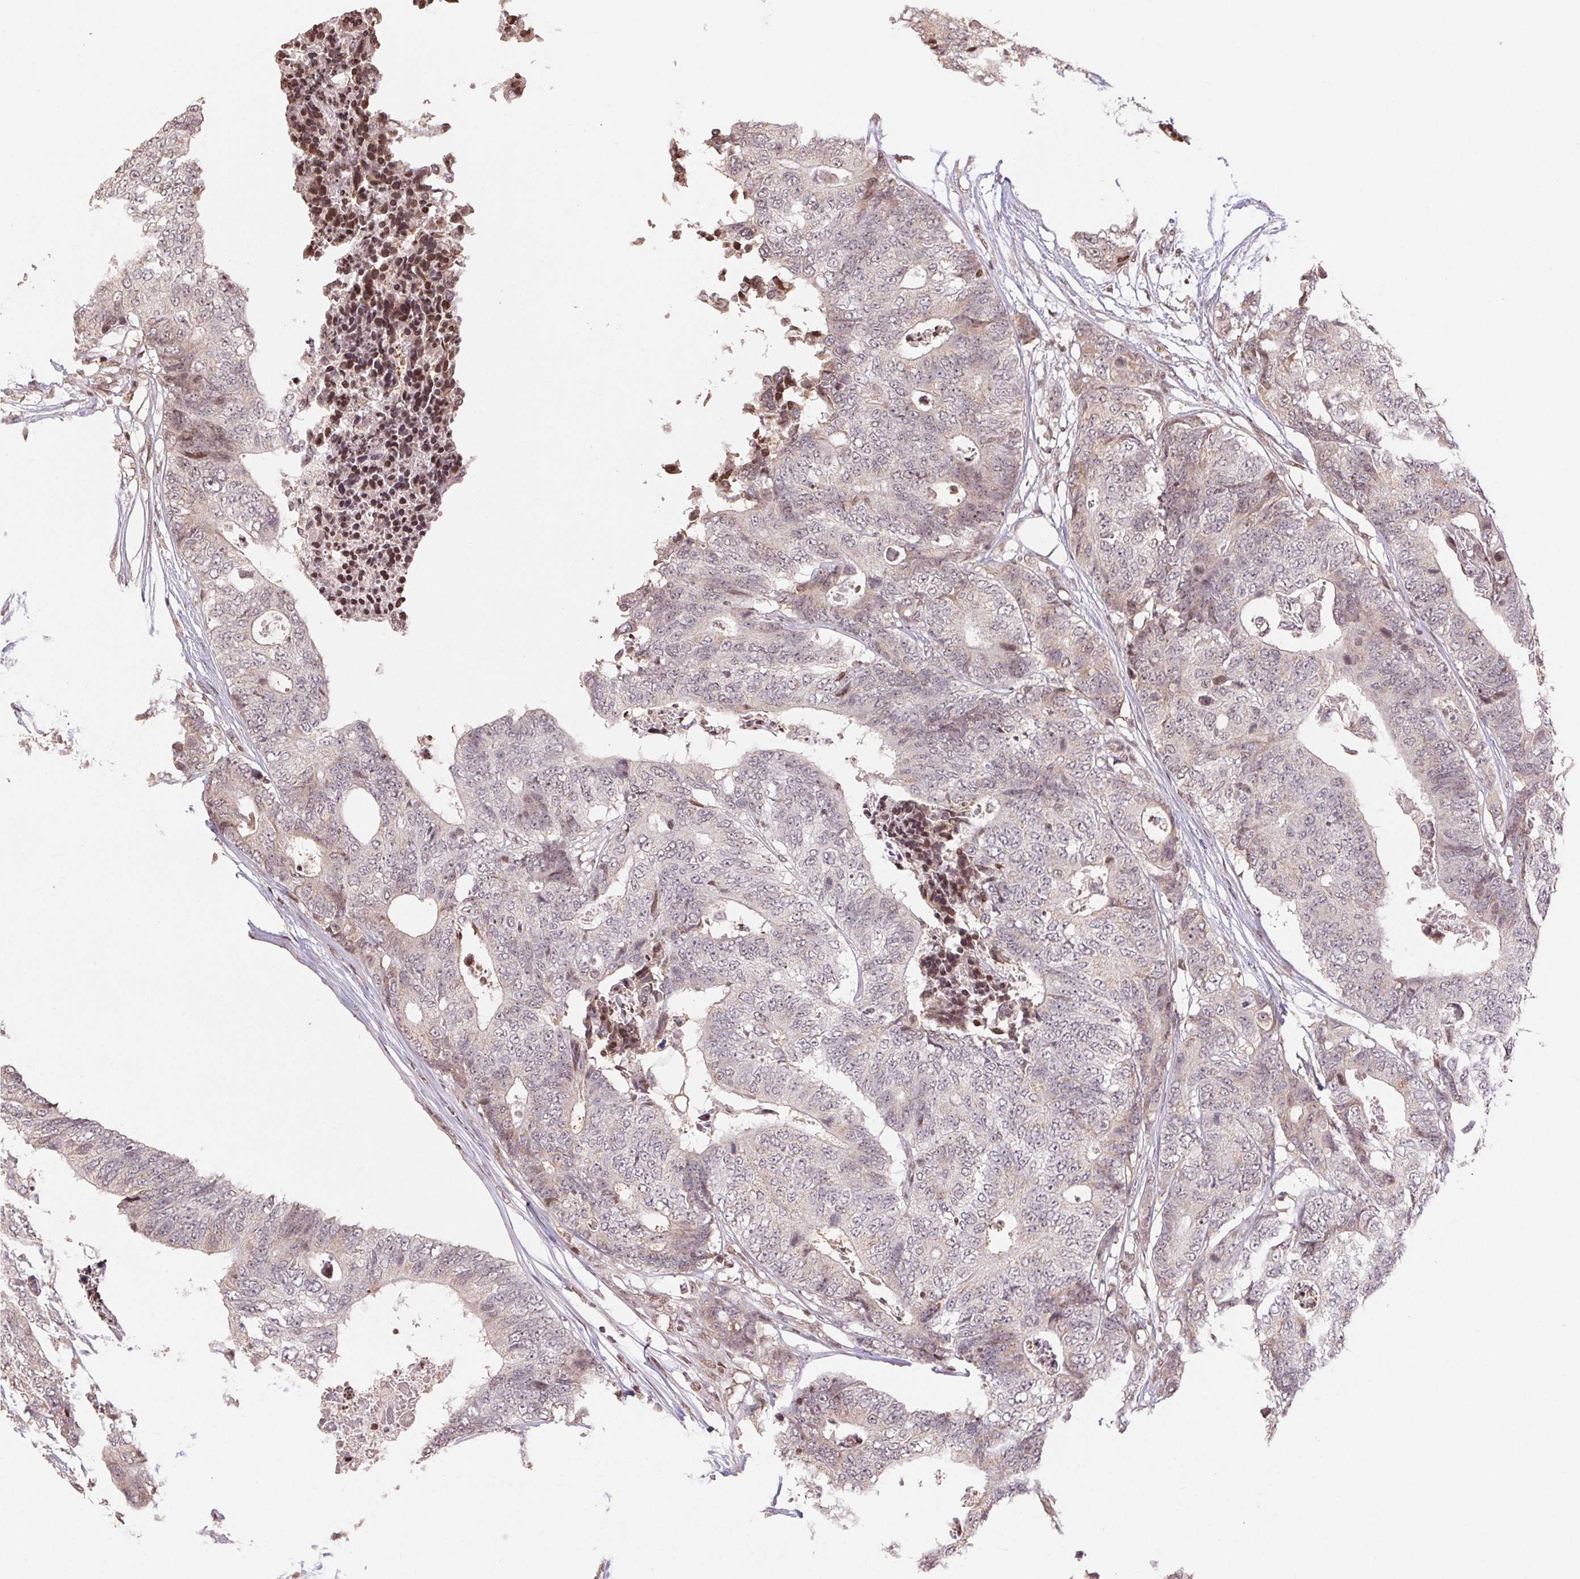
{"staining": {"intensity": "negative", "quantity": "none", "location": "none"}, "tissue": "colorectal cancer", "cell_type": "Tumor cells", "image_type": "cancer", "snomed": [{"axis": "morphology", "description": "Adenocarcinoma, NOS"}, {"axis": "topography", "description": "Colon"}], "caption": "Immunohistochemistry (IHC) of colorectal cancer demonstrates no expression in tumor cells. (DAB IHC with hematoxylin counter stain).", "gene": "MAPKAPK2", "patient": {"sex": "female", "age": 48}}